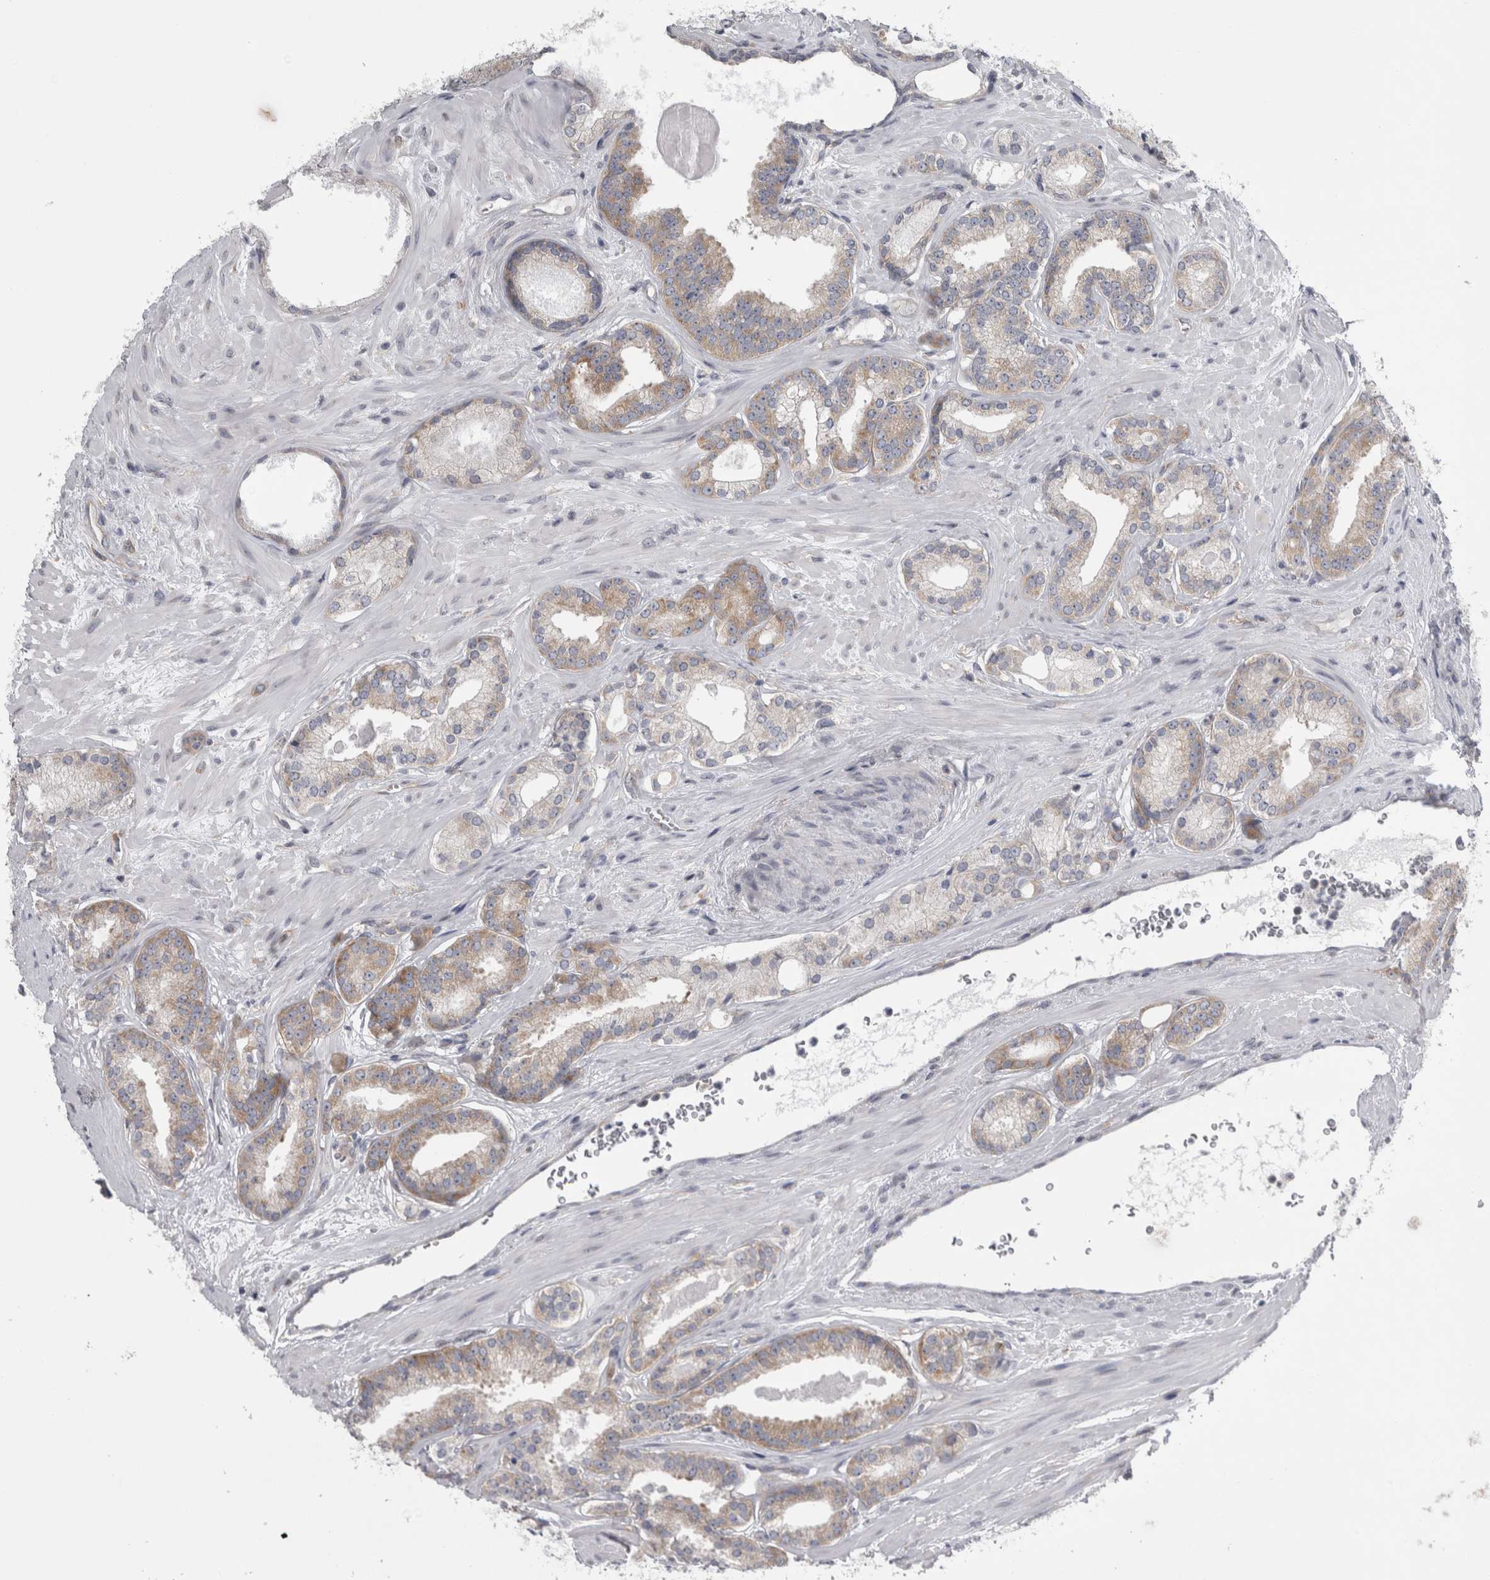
{"staining": {"intensity": "weak", "quantity": ">75%", "location": "cytoplasmic/membranous"}, "tissue": "prostate cancer", "cell_type": "Tumor cells", "image_type": "cancer", "snomed": [{"axis": "morphology", "description": "Adenocarcinoma, Low grade"}, {"axis": "topography", "description": "Prostate"}], "caption": "Adenocarcinoma (low-grade) (prostate) stained with a brown dye shows weak cytoplasmic/membranous positive staining in about >75% of tumor cells.", "gene": "PRRC2C", "patient": {"sex": "male", "age": 70}}